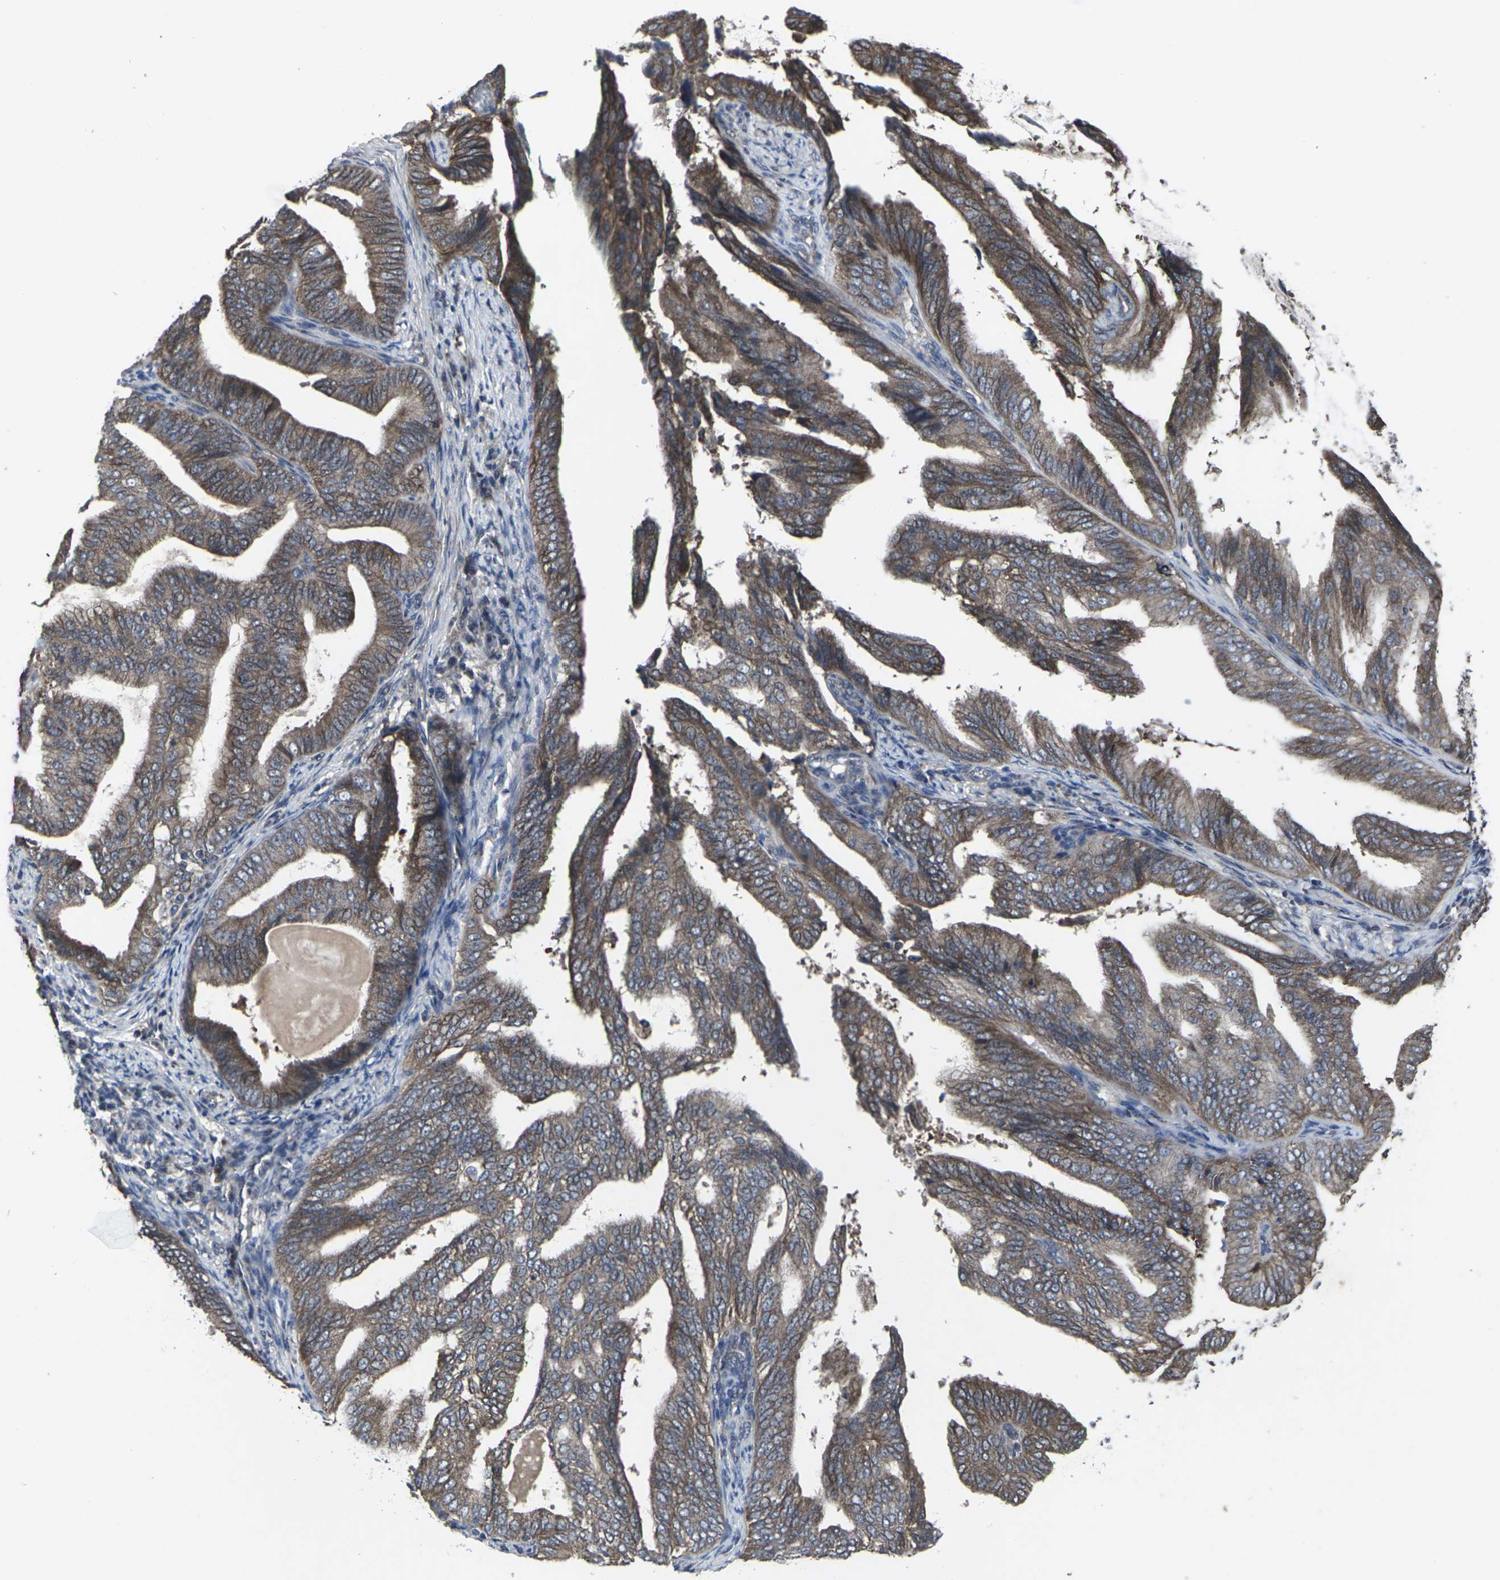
{"staining": {"intensity": "strong", "quantity": ">75%", "location": "cytoplasmic/membranous"}, "tissue": "endometrial cancer", "cell_type": "Tumor cells", "image_type": "cancer", "snomed": [{"axis": "morphology", "description": "Adenocarcinoma, NOS"}, {"axis": "topography", "description": "Endometrium"}], "caption": "This is a histology image of immunohistochemistry staining of endometrial cancer, which shows strong positivity in the cytoplasmic/membranous of tumor cells.", "gene": "MAPKAPK2", "patient": {"sex": "female", "age": 58}}